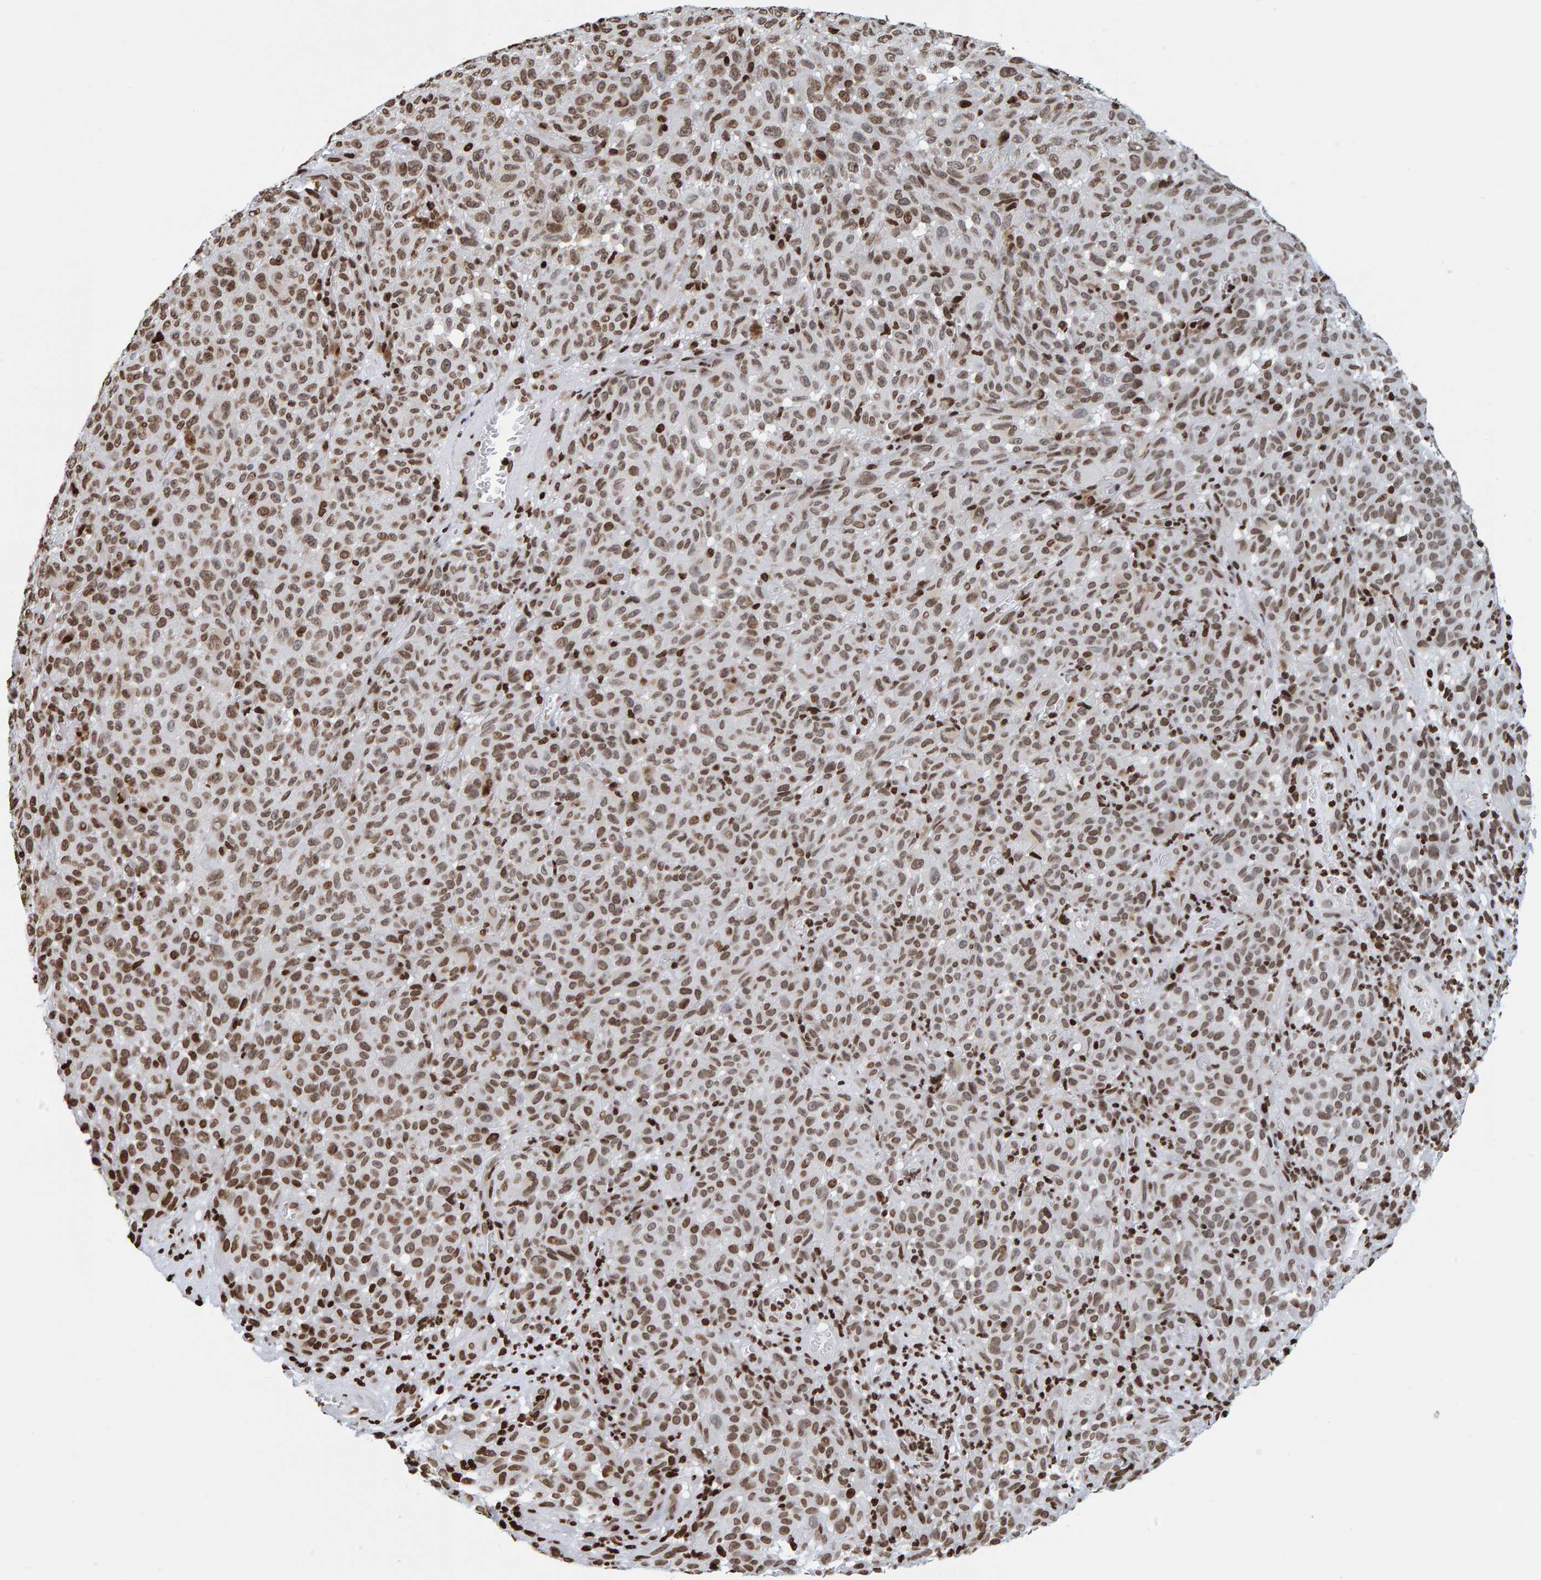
{"staining": {"intensity": "moderate", "quantity": ">75%", "location": "cytoplasmic/membranous,nuclear"}, "tissue": "melanoma", "cell_type": "Tumor cells", "image_type": "cancer", "snomed": [{"axis": "morphology", "description": "Malignant melanoma, NOS"}, {"axis": "topography", "description": "Skin"}], "caption": "Malignant melanoma stained with a brown dye reveals moderate cytoplasmic/membranous and nuclear positive positivity in about >75% of tumor cells.", "gene": "BRF2", "patient": {"sex": "female", "age": 82}}